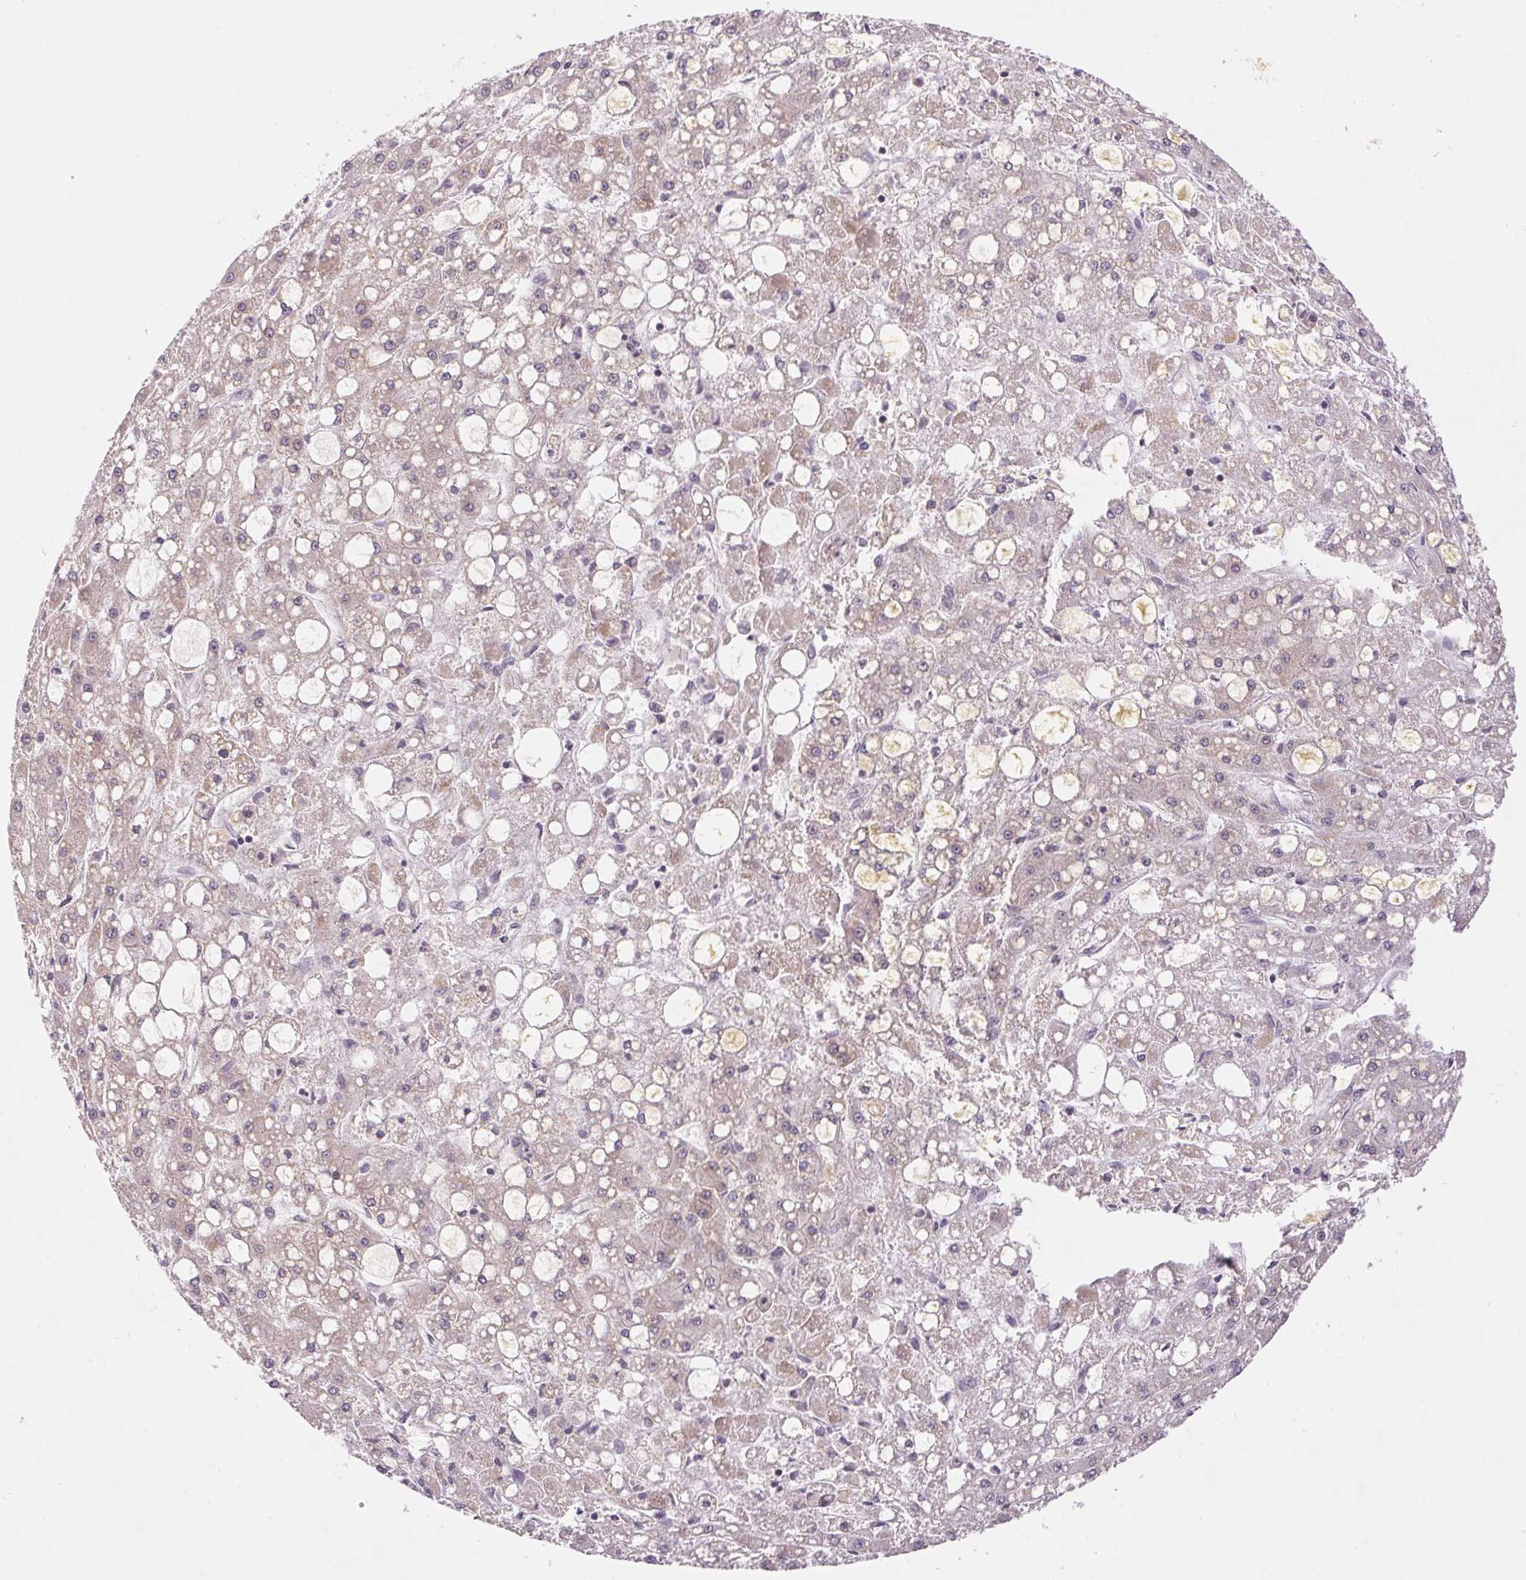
{"staining": {"intensity": "negative", "quantity": "none", "location": "none"}, "tissue": "liver cancer", "cell_type": "Tumor cells", "image_type": "cancer", "snomed": [{"axis": "morphology", "description": "Carcinoma, Hepatocellular, NOS"}, {"axis": "topography", "description": "Liver"}], "caption": "An immunohistochemistry histopathology image of hepatocellular carcinoma (liver) is shown. There is no staining in tumor cells of hepatocellular carcinoma (liver).", "gene": "BNIP5", "patient": {"sex": "male", "age": 67}}